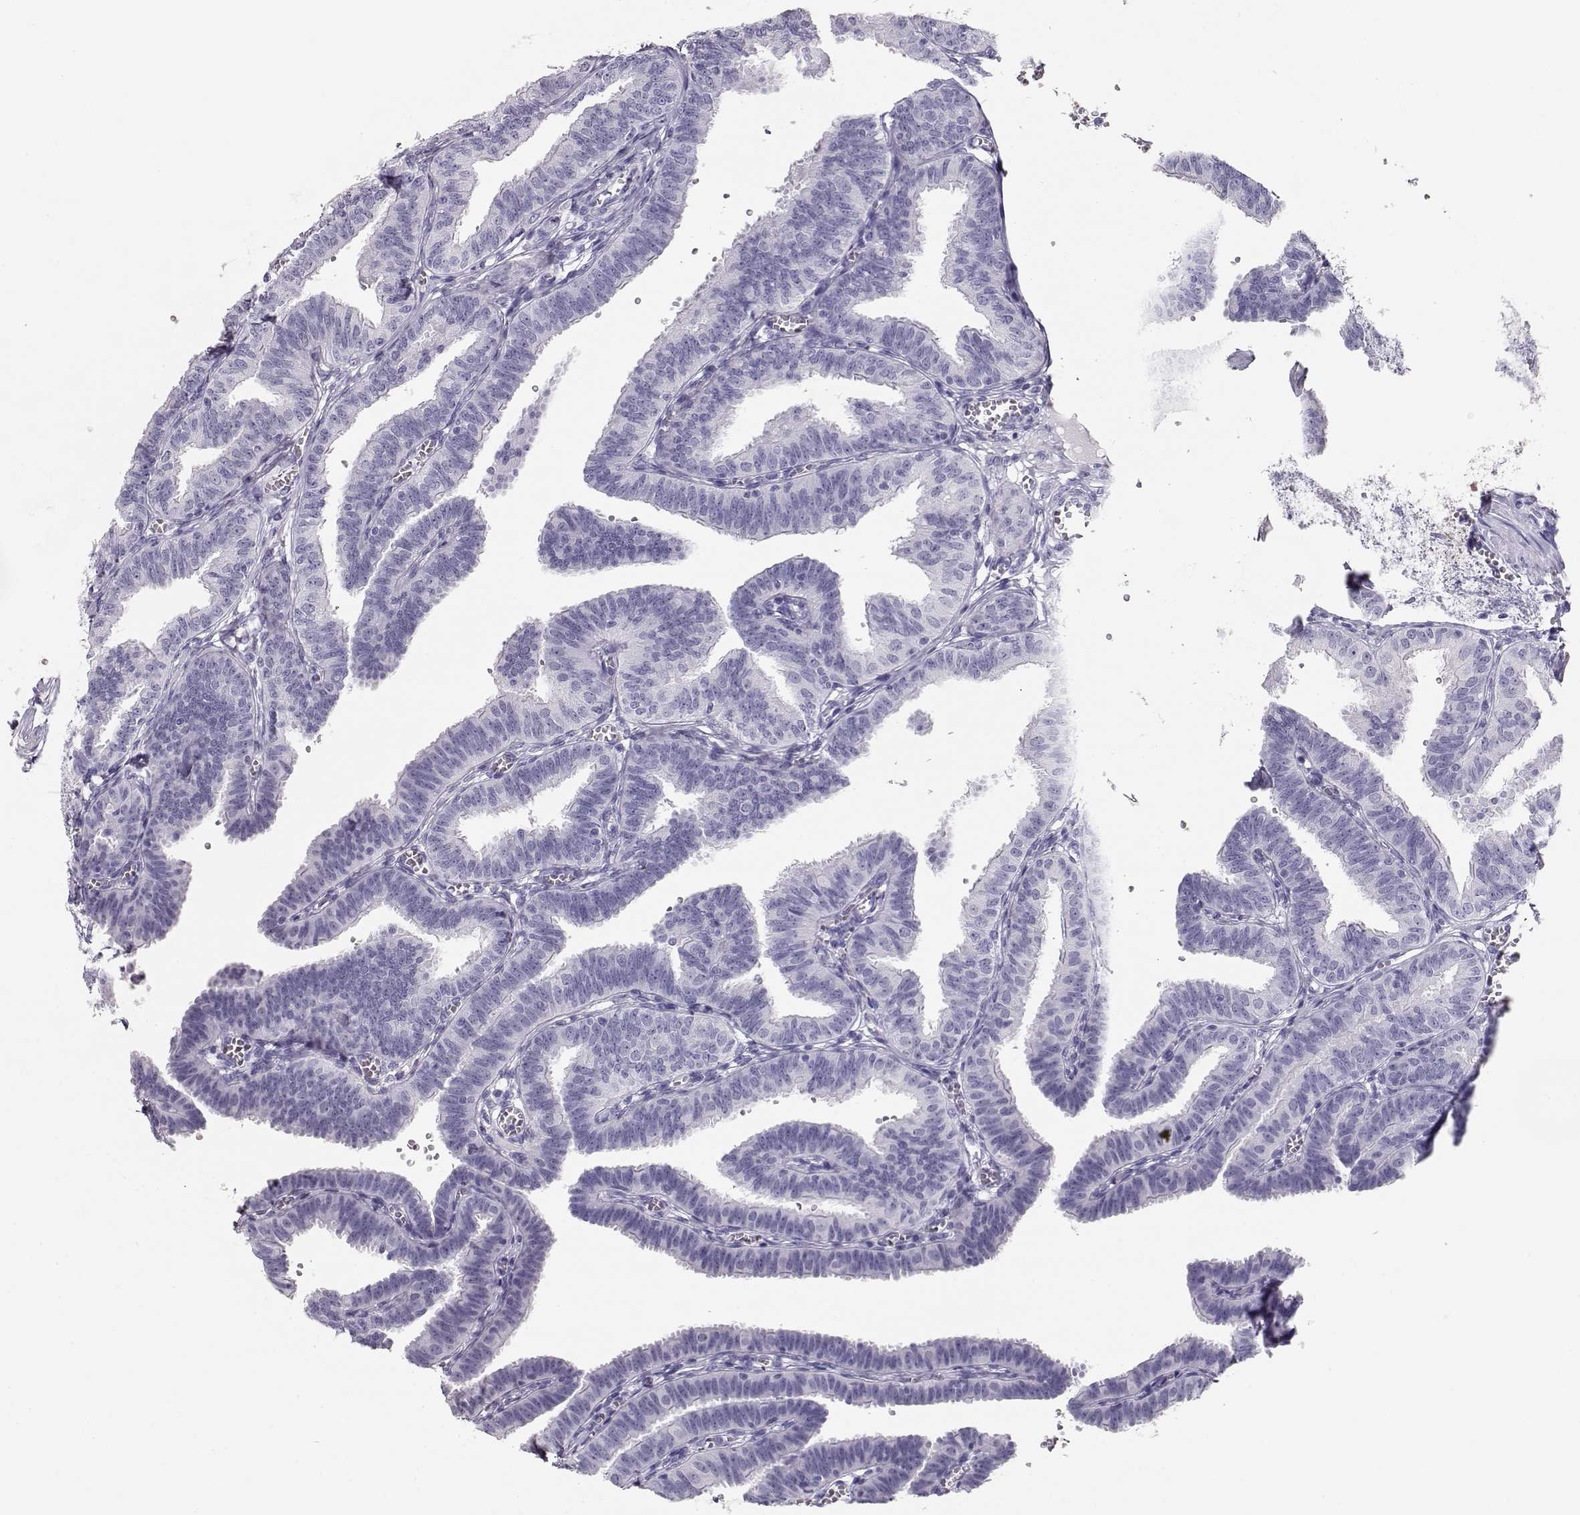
{"staining": {"intensity": "negative", "quantity": "none", "location": "none"}, "tissue": "fallopian tube", "cell_type": "Glandular cells", "image_type": "normal", "snomed": [{"axis": "morphology", "description": "Normal tissue, NOS"}, {"axis": "topography", "description": "Fallopian tube"}], "caption": "A histopathology image of human fallopian tube is negative for staining in glandular cells. (Stains: DAB immunohistochemistry with hematoxylin counter stain, Microscopy: brightfield microscopy at high magnification).", "gene": "MAGEC1", "patient": {"sex": "female", "age": 25}}